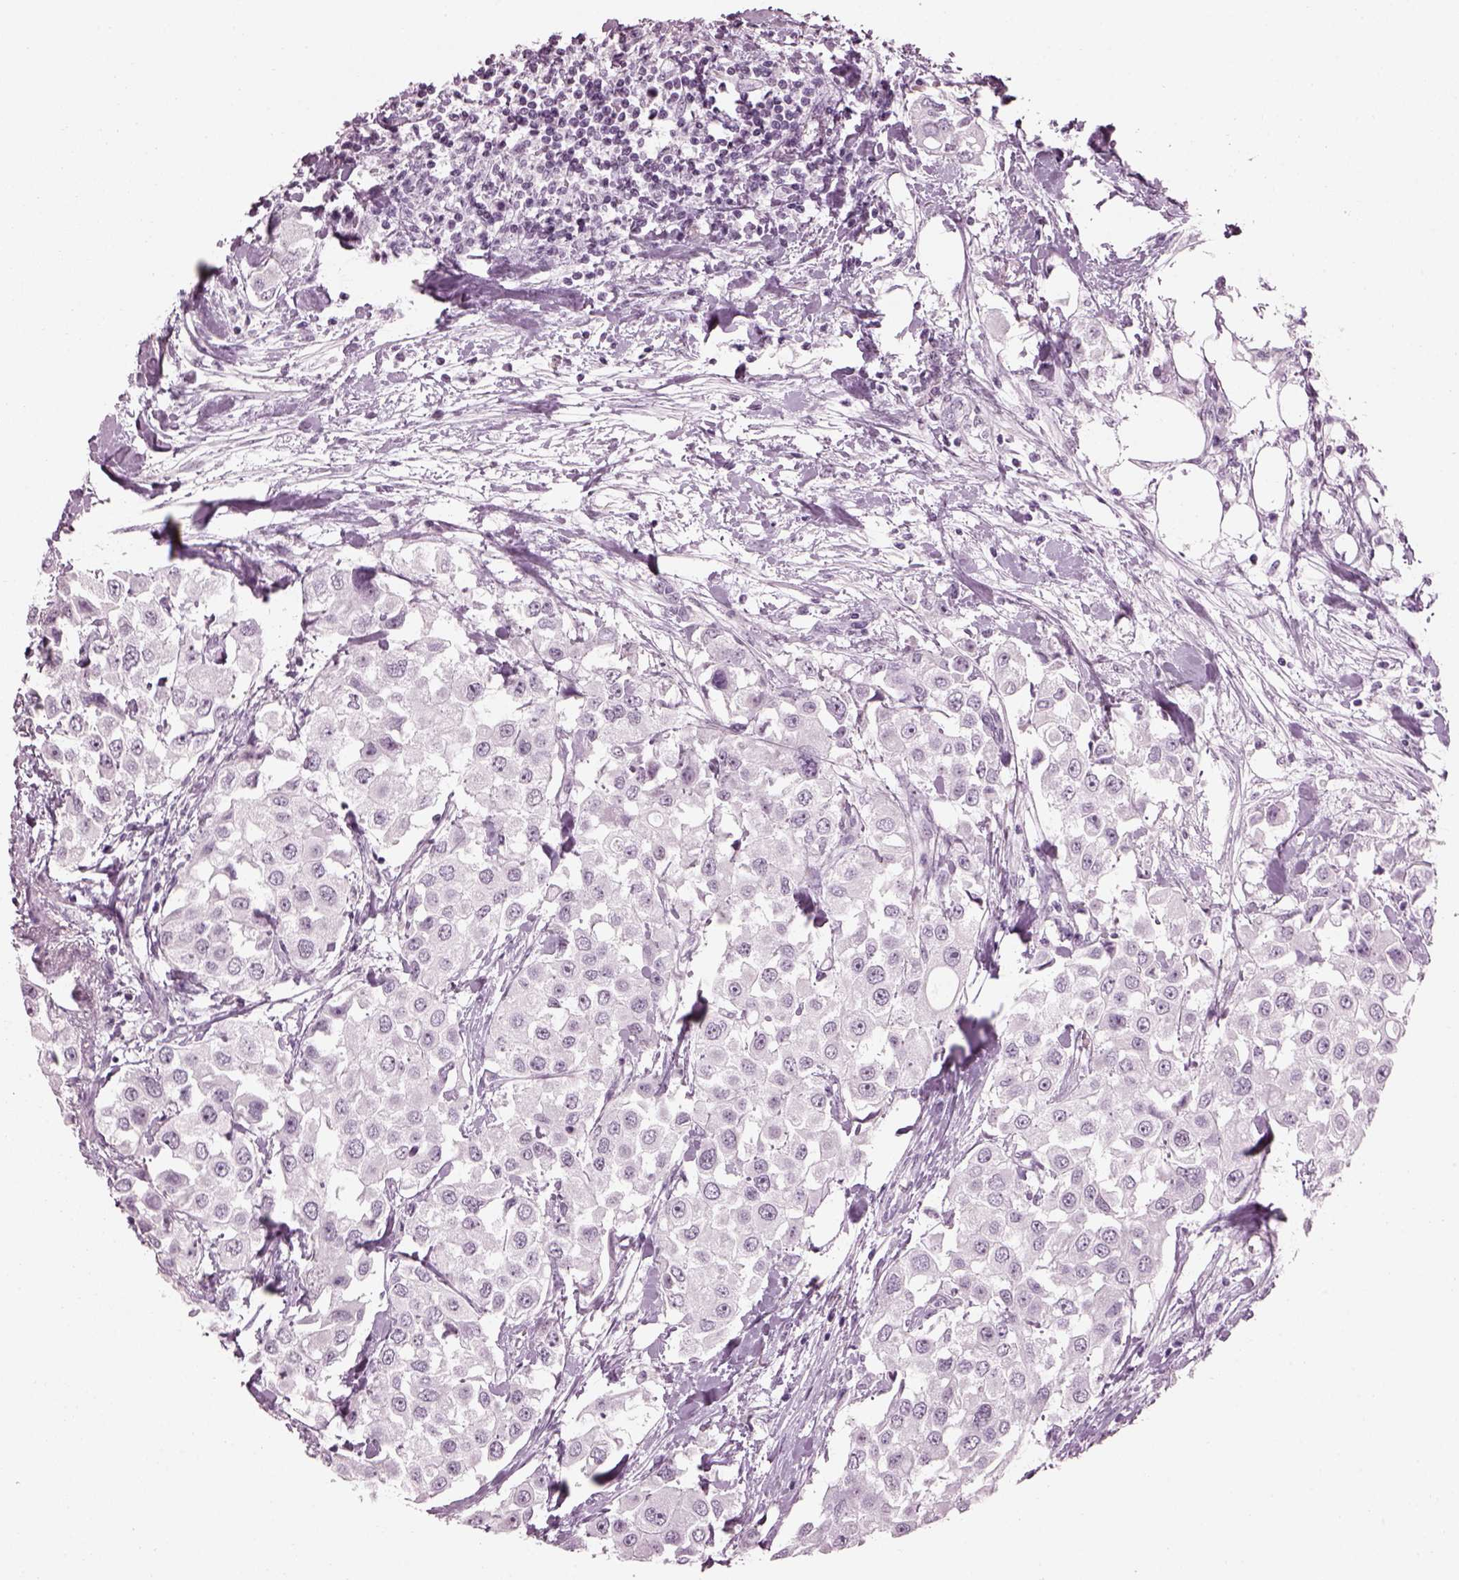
{"staining": {"intensity": "negative", "quantity": "none", "location": "none"}, "tissue": "urothelial cancer", "cell_type": "Tumor cells", "image_type": "cancer", "snomed": [{"axis": "morphology", "description": "Urothelial carcinoma, High grade"}, {"axis": "topography", "description": "Urinary bladder"}], "caption": "Urothelial cancer was stained to show a protein in brown. There is no significant staining in tumor cells.", "gene": "ADGRG2", "patient": {"sex": "female", "age": 64}}